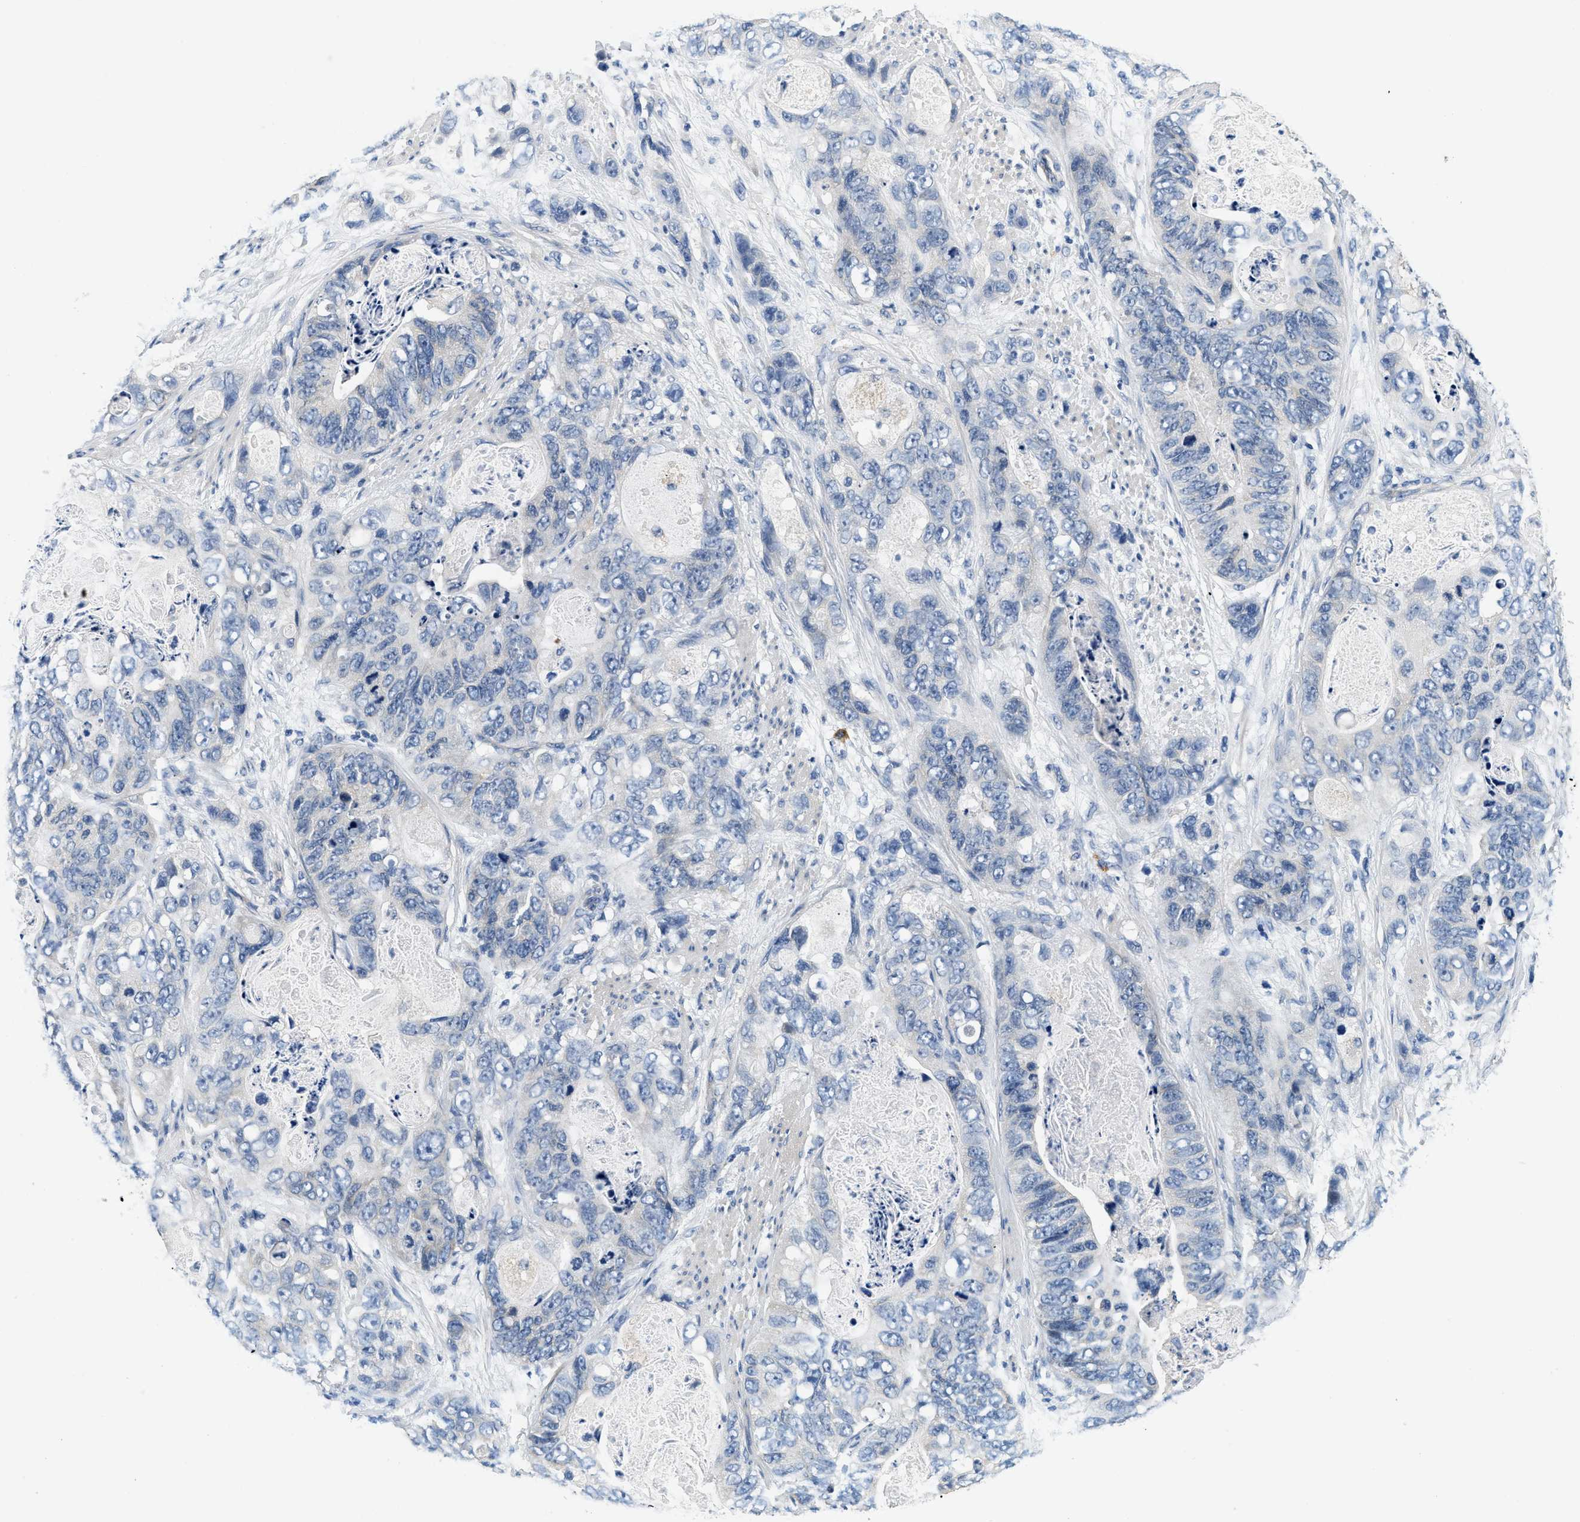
{"staining": {"intensity": "negative", "quantity": "none", "location": "none"}, "tissue": "stomach cancer", "cell_type": "Tumor cells", "image_type": "cancer", "snomed": [{"axis": "morphology", "description": "Adenocarcinoma, NOS"}, {"axis": "topography", "description": "Stomach"}], "caption": "DAB immunohistochemical staining of stomach cancer (adenocarcinoma) reveals no significant staining in tumor cells.", "gene": "ALDH3A2", "patient": {"sex": "female", "age": 89}}